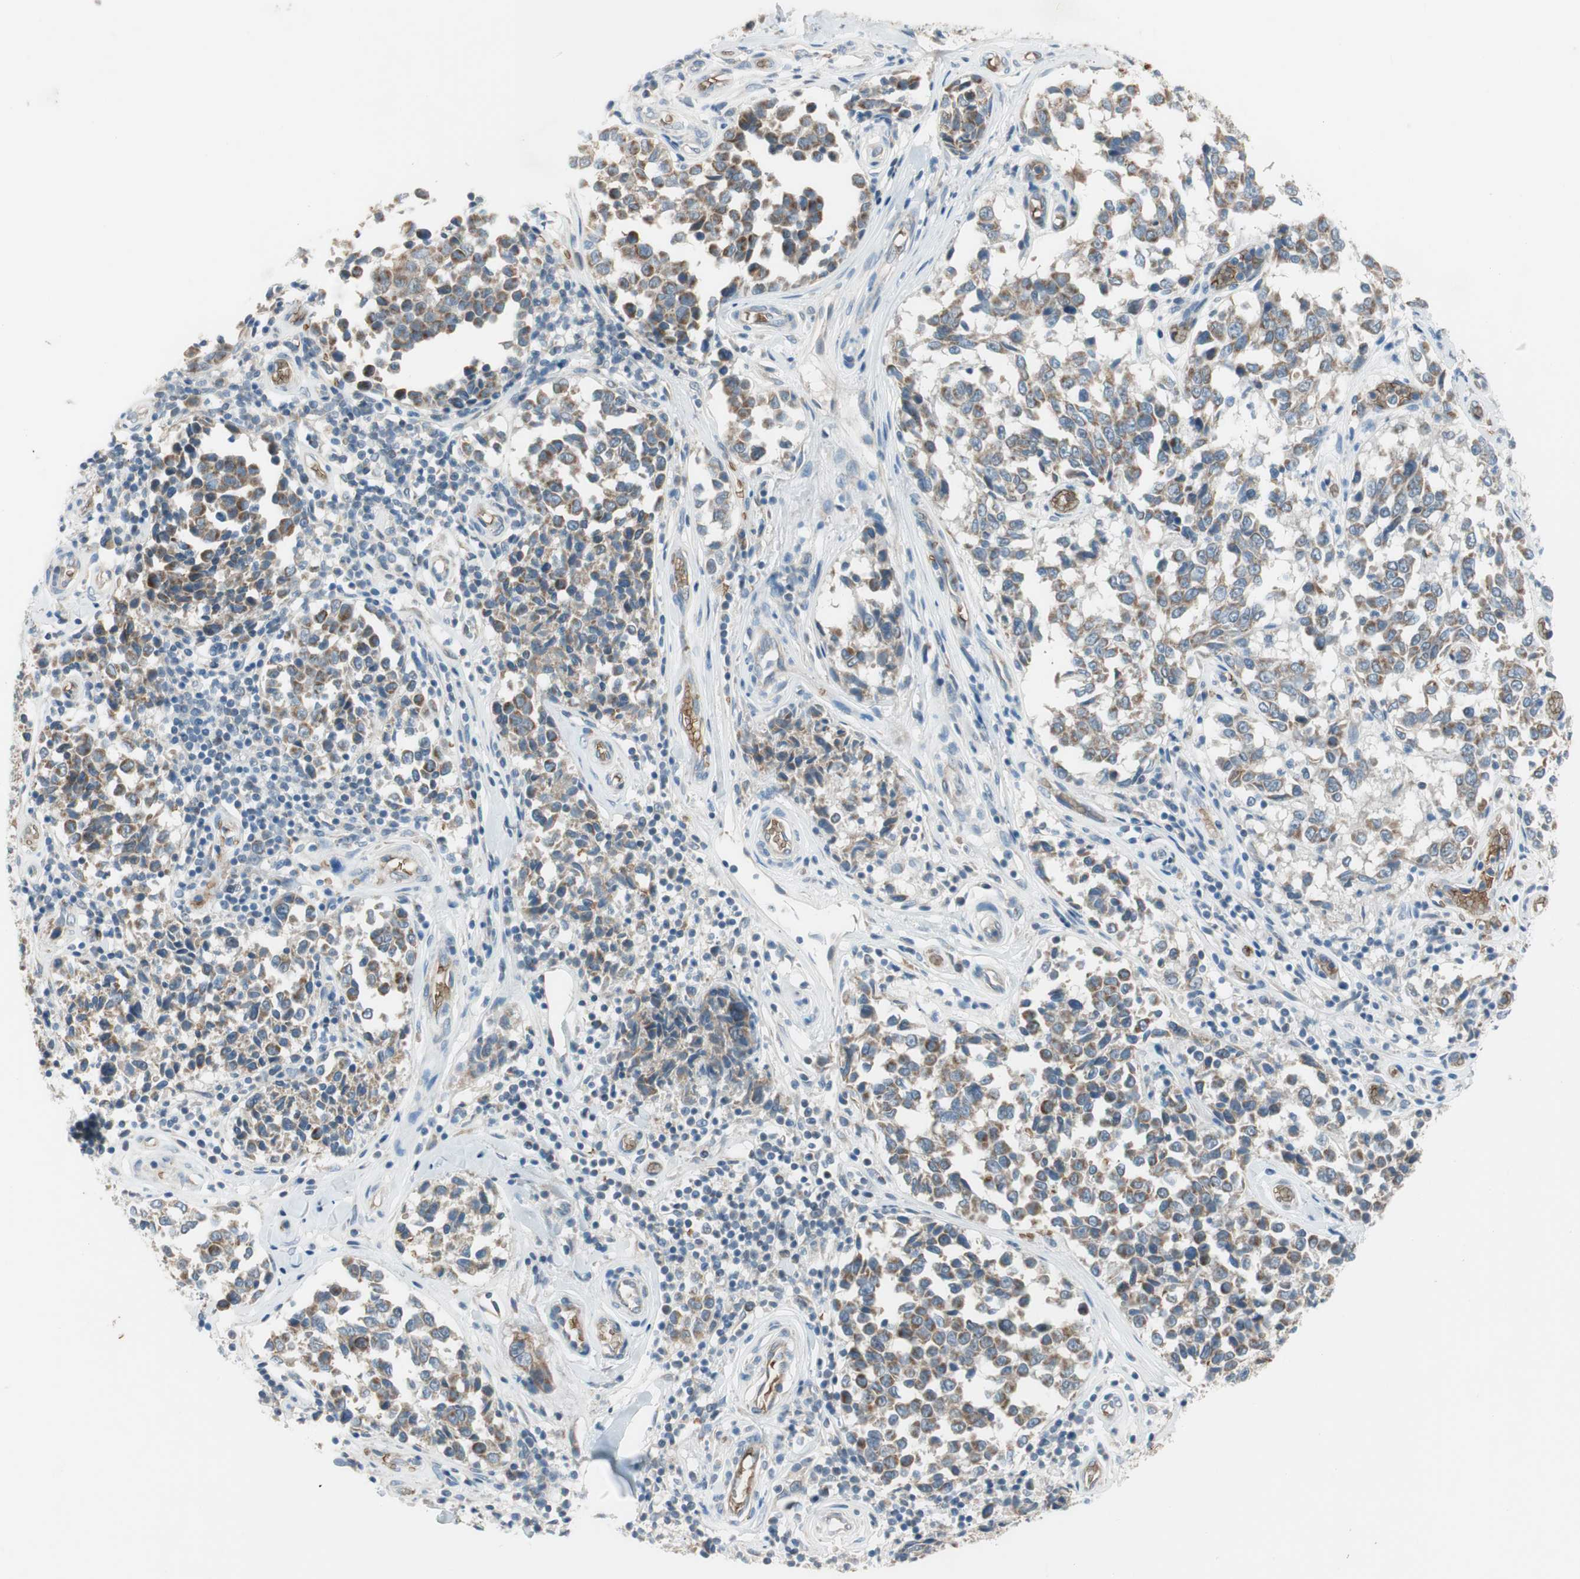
{"staining": {"intensity": "moderate", "quantity": ">75%", "location": "cytoplasmic/membranous"}, "tissue": "melanoma", "cell_type": "Tumor cells", "image_type": "cancer", "snomed": [{"axis": "morphology", "description": "Malignant melanoma, NOS"}, {"axis": "topography", "description": "Skin"}], "caption": "DAB immunohistochemical staining of melanoma demonstrates moderate cytoplasmic/membranous protein staining in about >75% of tumor cells.", "gene": "GYPC", "patient": {"sex": "female", "age": 64}}